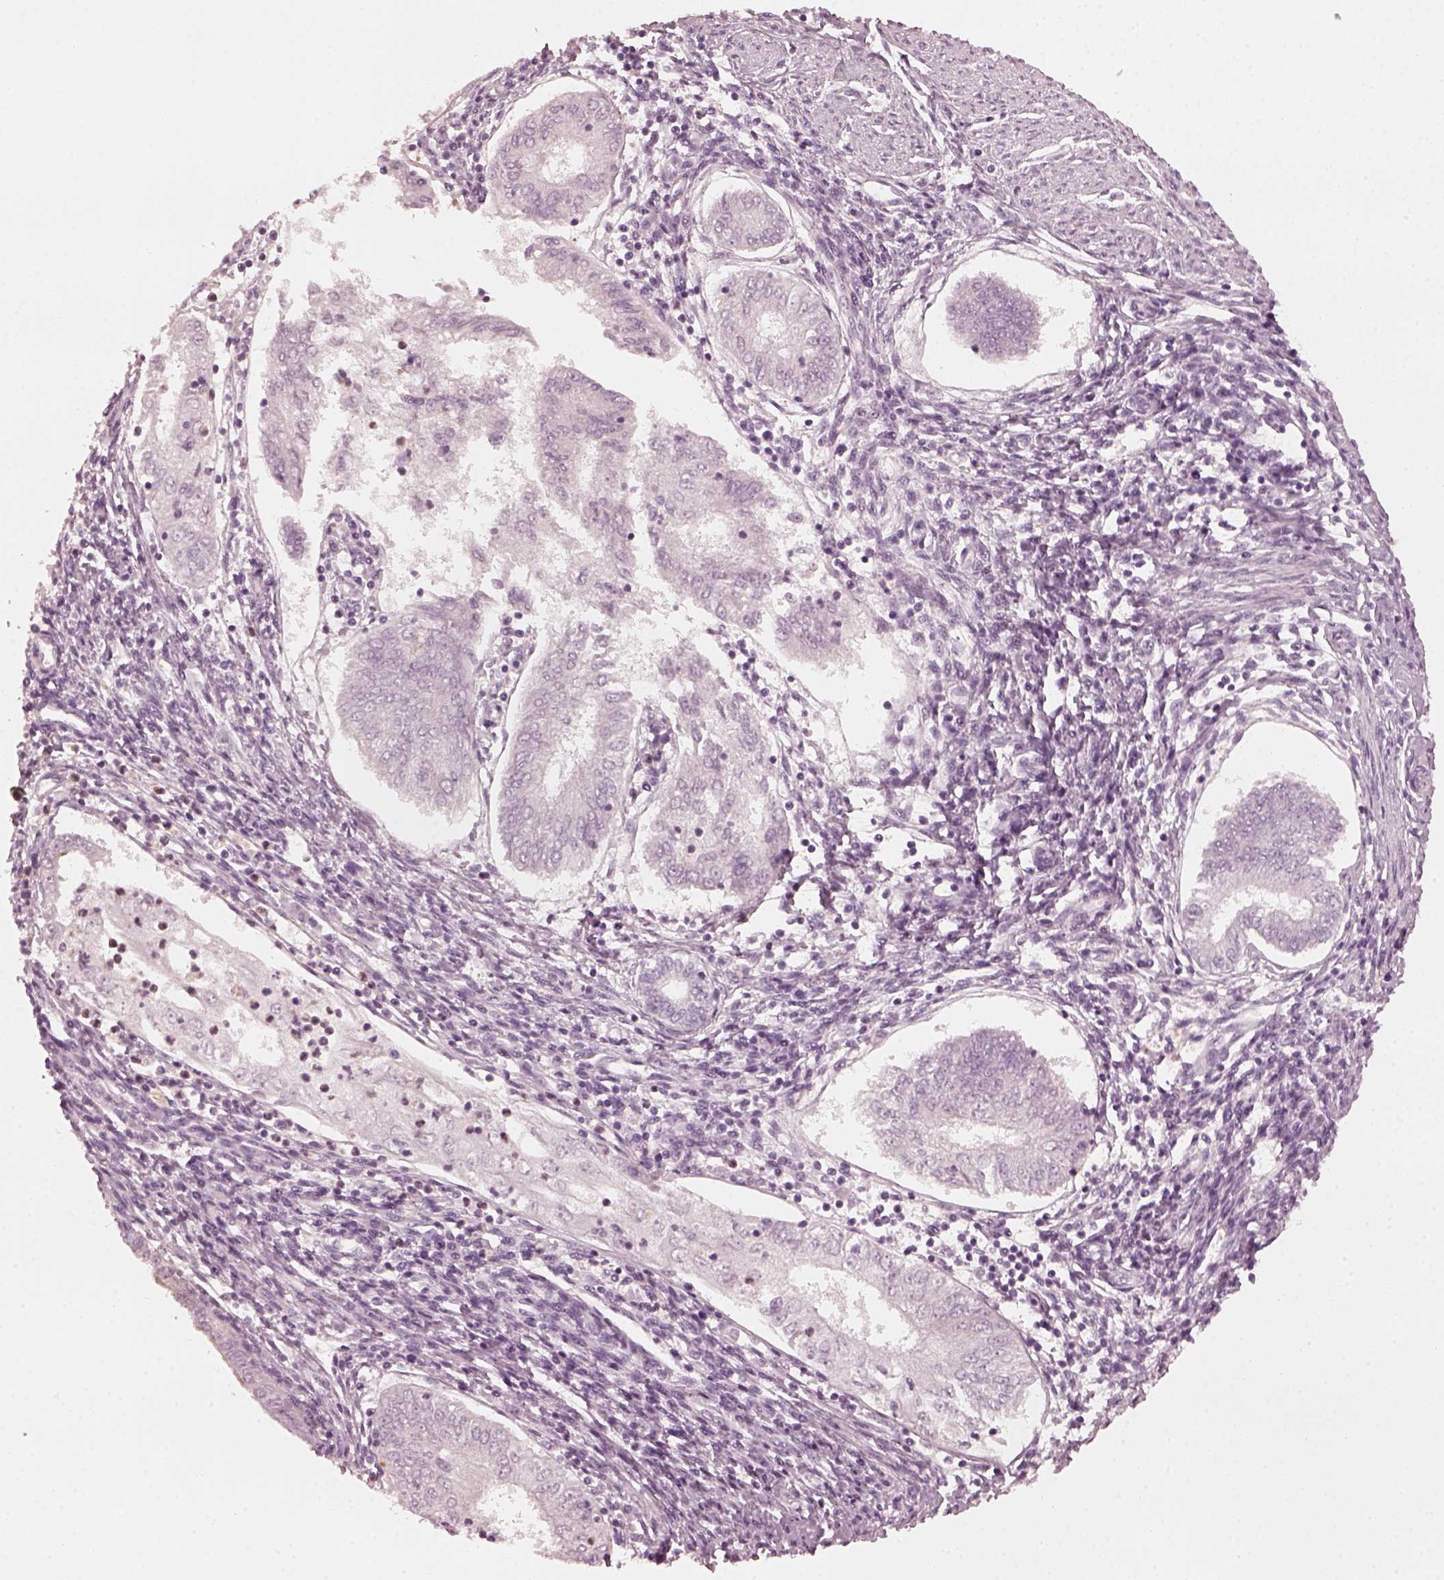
{"staining": {"intensity": "negative", "quantity": "none", "location": "none"}, "tissue": "endometrial cancer", "cell_type": "Tumor cells", "image_type": "cancer", "snomed": [{"axis": "morphology", "description": "Adenocarcinoma, NOS"}, {"axis": "topography", "description": "Endometrium"}], "caption": "This is a micrograph of immunohistochemistry staining of adenocarcinoma (endometrial), which shows no expression in tumor cells.", "gene": "CCDC170", "patient": {"sex": "female", "age": 68}}